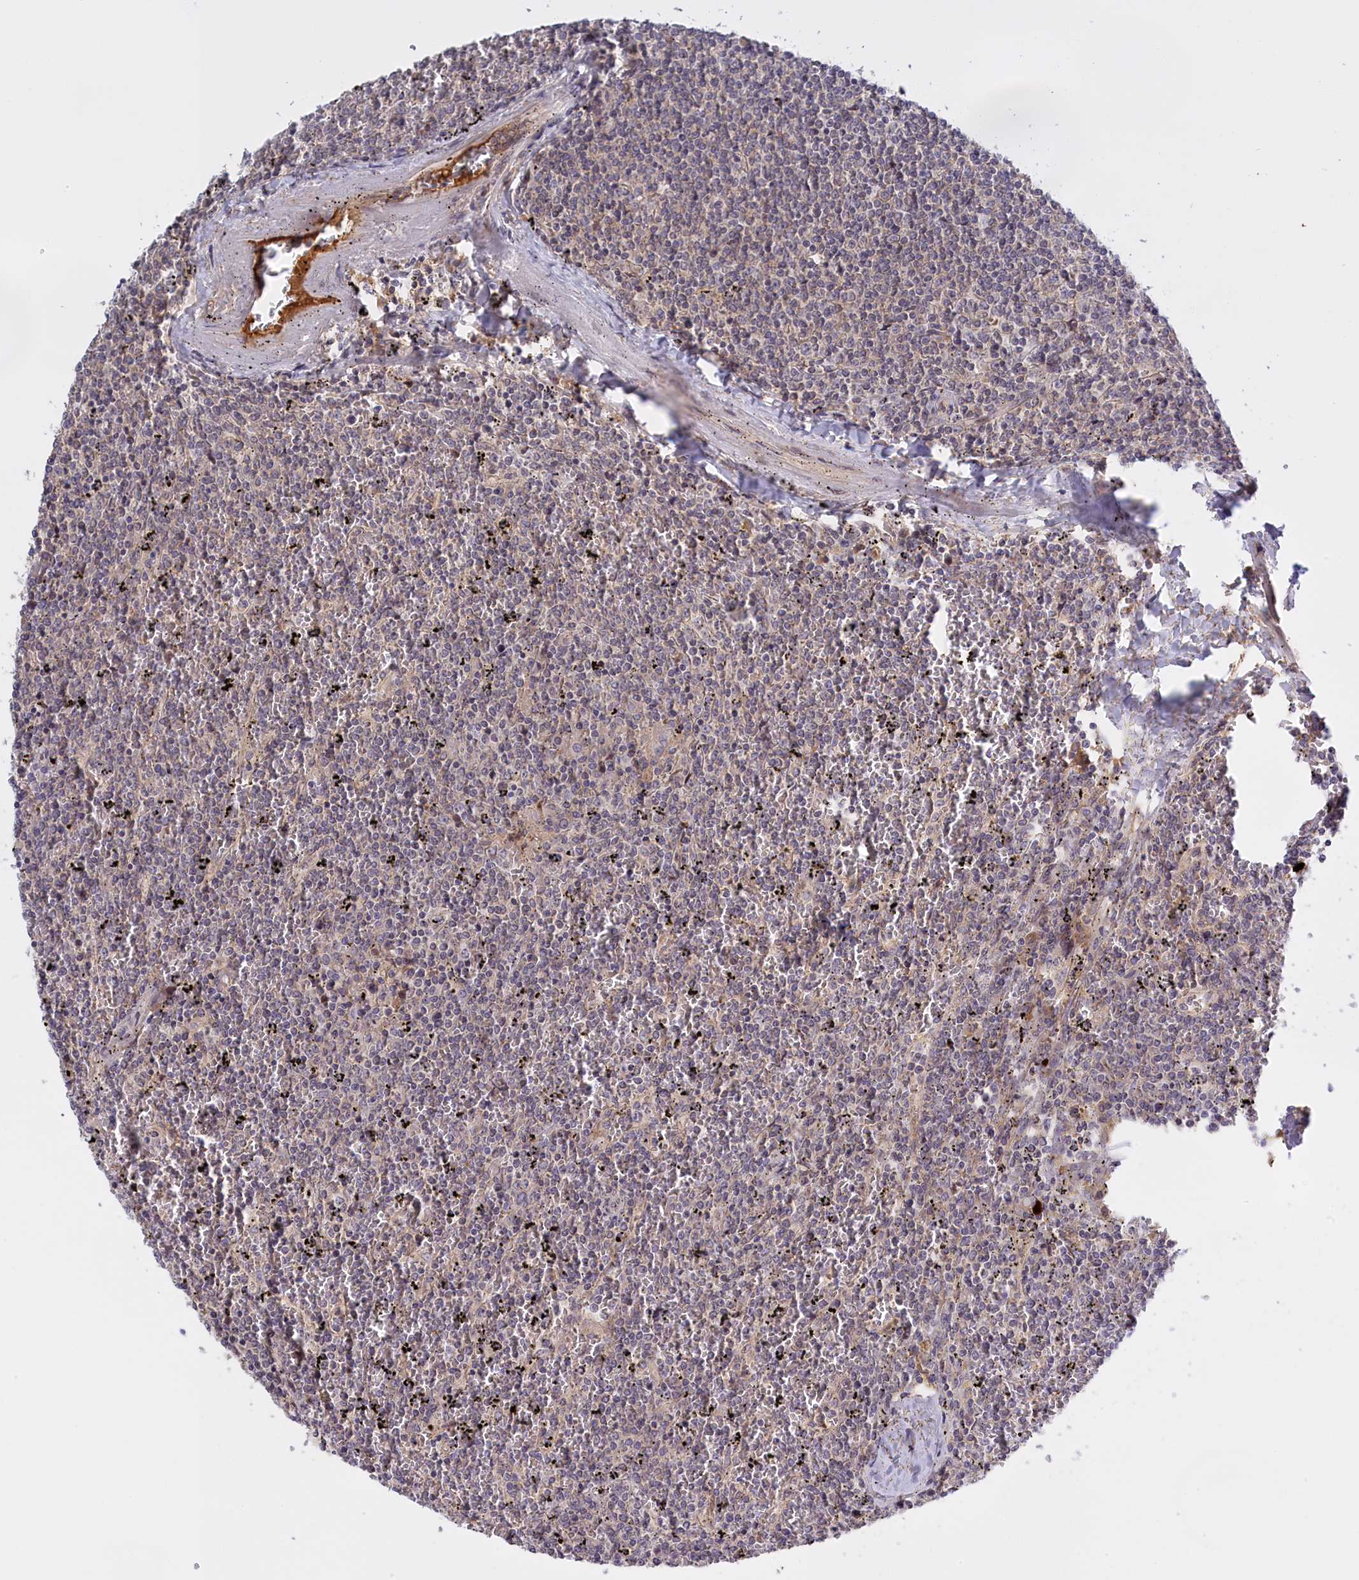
{"staining": {"intensity": "negative", "quantity": "none", "location": "none"}, "tissue": "lymphoma", "cell_type": "Tumor cells", "image_type": "cancer", "snomed": [{"axis": "morphology", "description": "Malignant lymphoma, non-Hodgkin's type, Low grade"}, {"axis": "topography", "description": "Spleen"}], "caption": "Protein analysis of low-grade malignant lymphoma, non-Hodgkin's type shows no significant positivity in tumor cells.", "gene": "RRAD", "patient": {"sex": "female", "age": 19}}